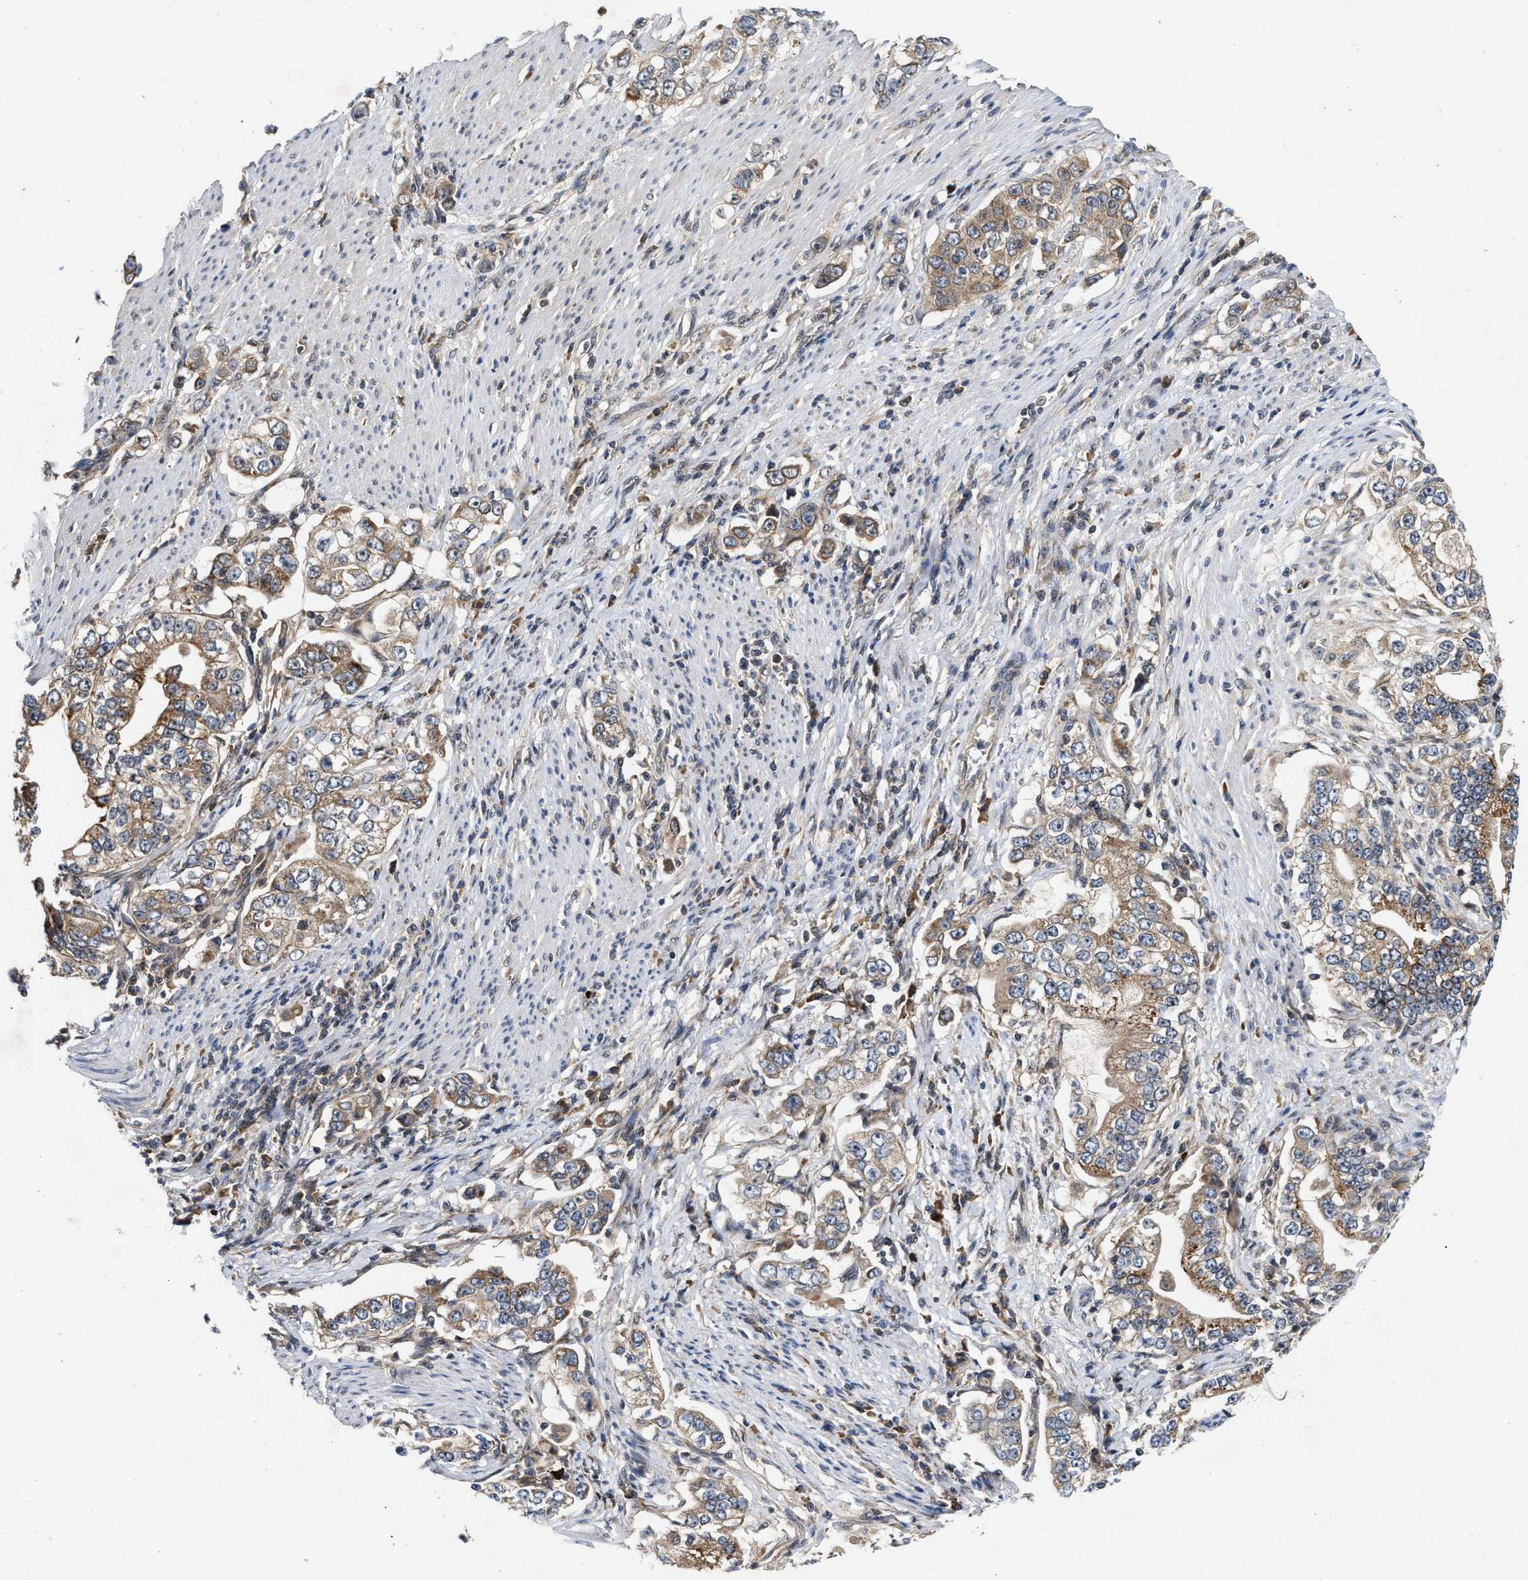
{"staining": {"intensity": "weak", "quantity": ">75%", "location": "cytoplasmic/membranous"}, "tissue": "stomach cancer", "cell_type": "Tumor cells", "image_type": "cancer", "snomed": [{"axis": "morphology", "description": "Adenocarcinoma, NOS"}, {"axis": "topography", "description": "Stomach, lower"}], "caption": "Adenocarcinoma (stomach) stained with immunohistochemistry (IHC) reveals weak cytoplasmic/membranous staining in approximately >75% of tumor cells.", "gene": "CFLAR", "patient": {"sex": "female", "age": 72}}